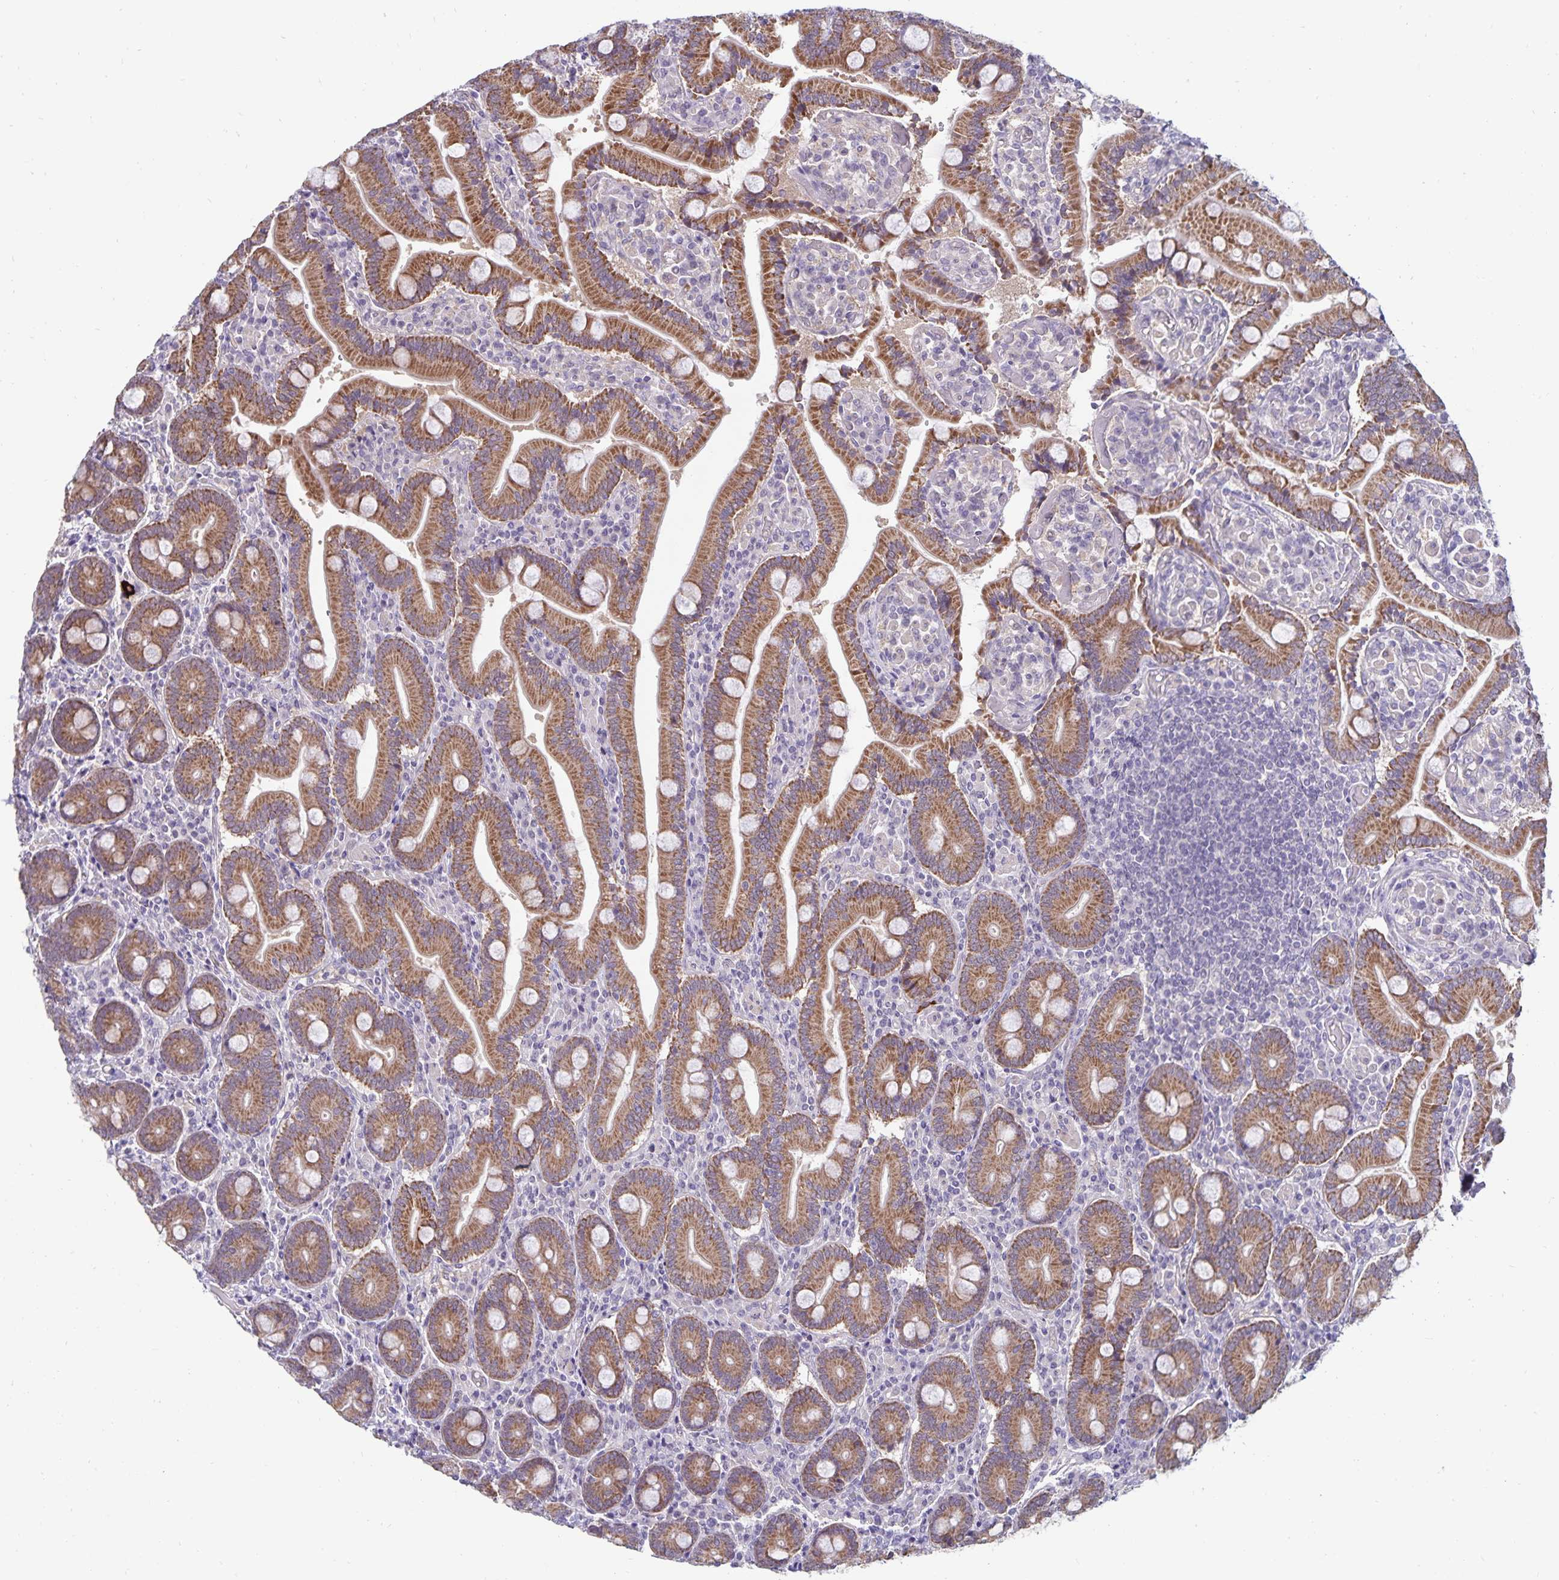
{"staining": {"intensity": "strong", "quantity": ">75%", "location": "cytoplasmic/membranous"}, "tissue": "duodenum", "cell_type": "Glandular cells", "image_type": "normal", "snomed": [{"axis": "morphology", "description": "Normal tissue, NOS"}, {"axis": "topography", "description": "Duodenum"}], "caption": "Unremarkable duodenum shows strong cytoplasmic/membranous positivity in approximately >75% of glandular cells, visualized by immunohistochemistry.", "gene": "CDKN2B", "patient": {"sex": "female", "age": 62}}